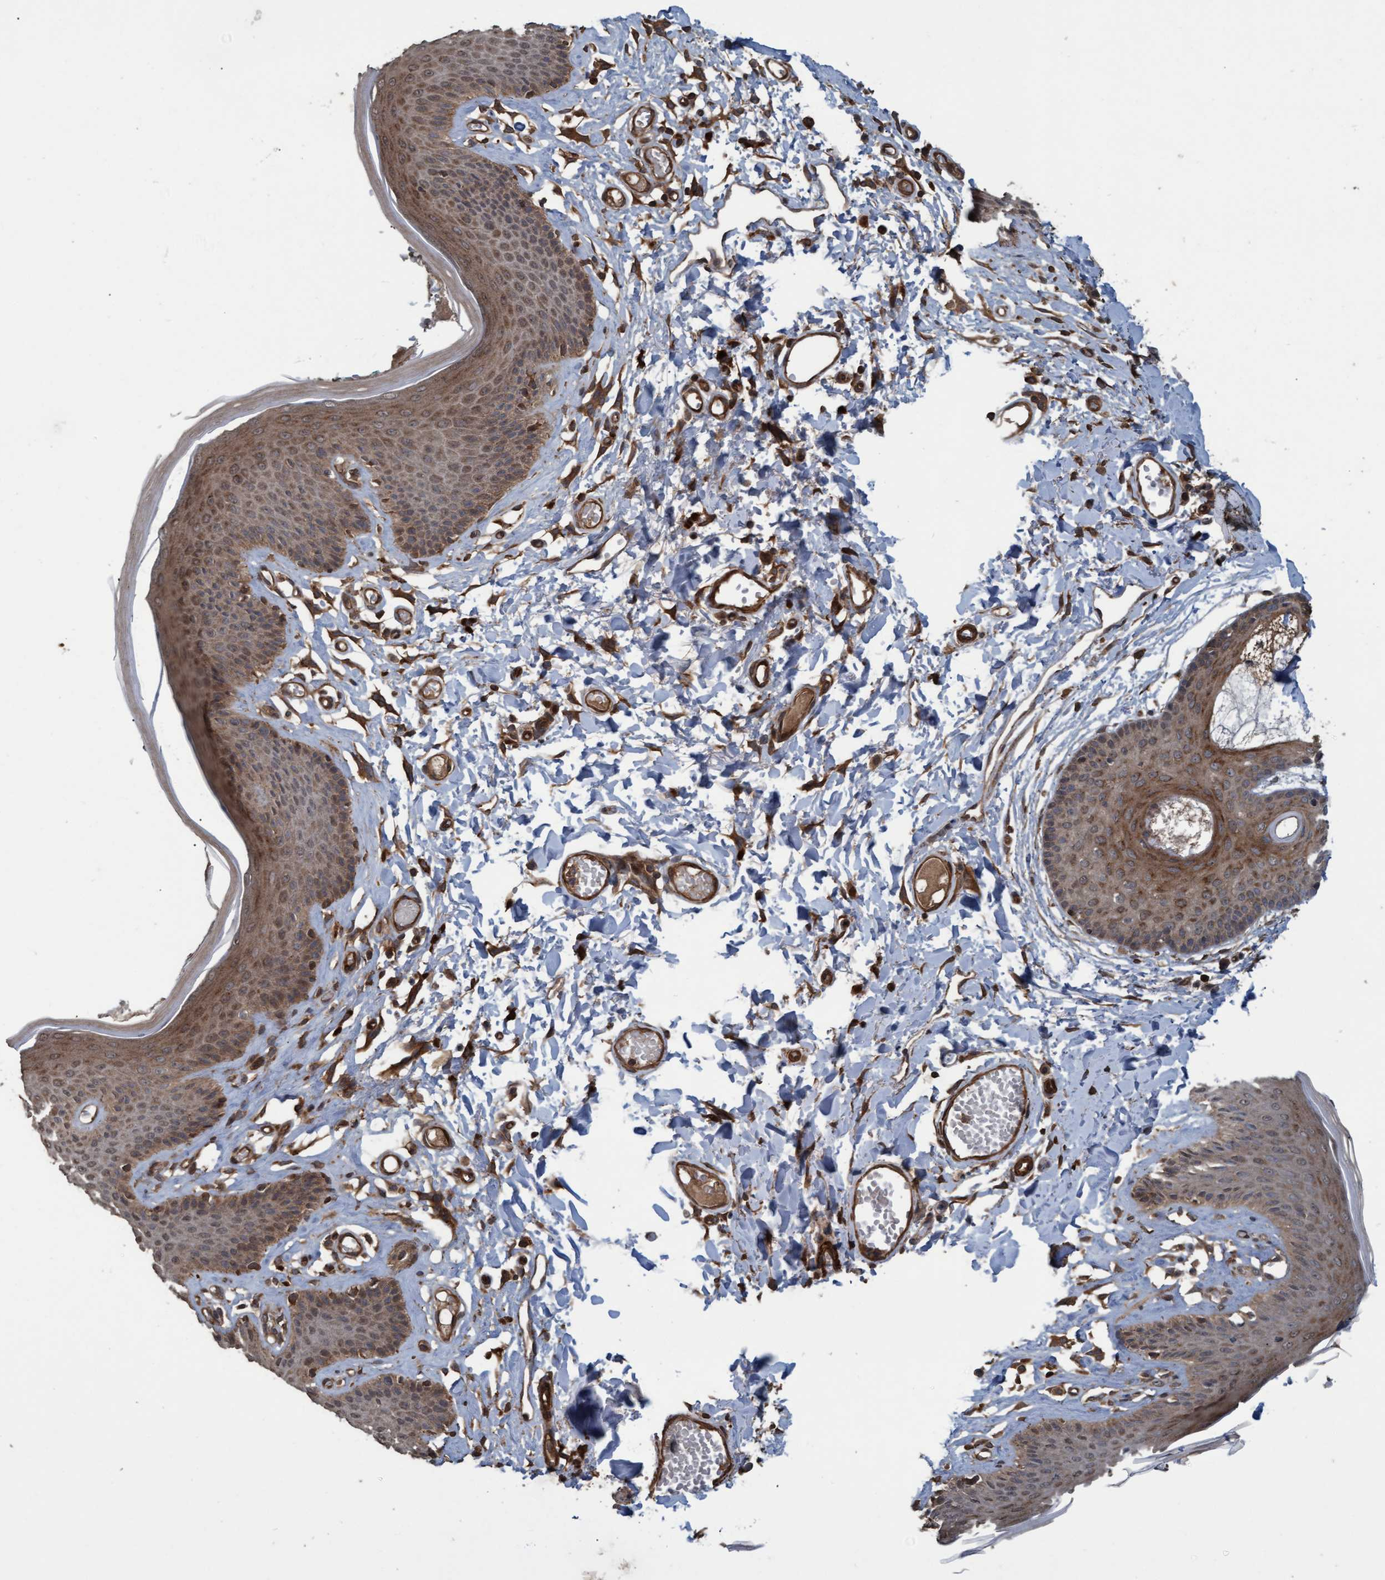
{"staining": {"intensity": "moderate", "quantity": "25%-75%", "location": "cytoplasmic/membranous"}, "tissue": "skin", "cell_type": "Epidermal cells", "image_type": "normal", "snomed": [{"axis": "morphology", "description": "Normal tissue, NOS"}, {"axis": "topography", "description": "Vulva"}], "caption": "IHC of unremarkable skin shows medium levels of moderate cytoplasmic/membranous staining in approximately 25%-75% of epidermal cells.", "gene": "GGT6", "patient": {"sex": "female", "age": 73}}